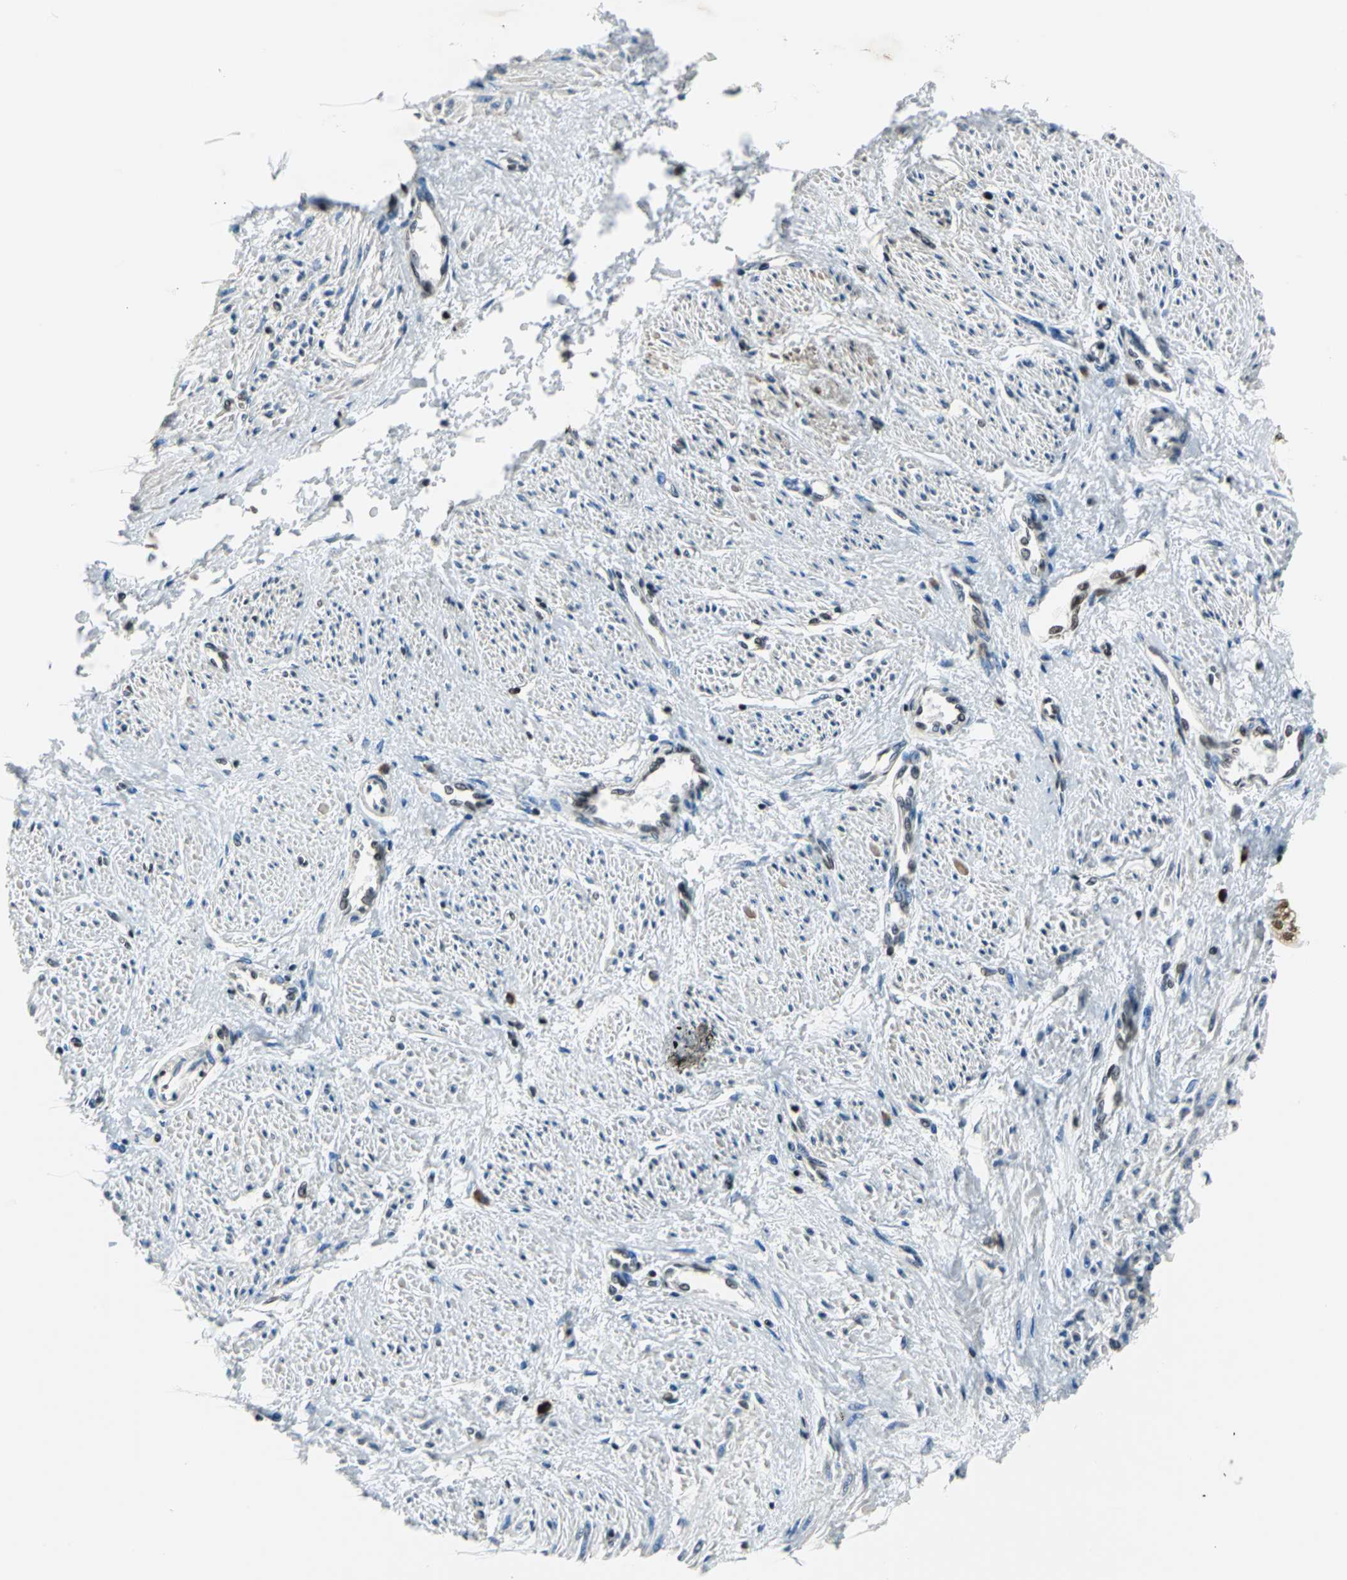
{"staining": {"intensity": "weak", "quantity": "<25%", "location": "nuclear"}, "tissue": "smooth muscle", "cell_type": "Smooth muscle cells", "image_type": "normal", "snomed": [{"axis": "morphology", "description": "Normal tissue, NOS"}, {"axis": "topography", "description": "Smooth muscle"}, {"axis": "topography", "description": "Uterus"}], "caption": "This is a image of immunohistochemistry staining of unremarkable smooth muscle, which shows no expression in smooth muscle cells. Brightfield microscopy of IHC stained with DAB (3,3'-diaminobenzidine) (brown) and hematoxylin (blue), captured at high magnification.", "gene": "BCLAF1", "patient": {"sex": "female", "age": 39}}